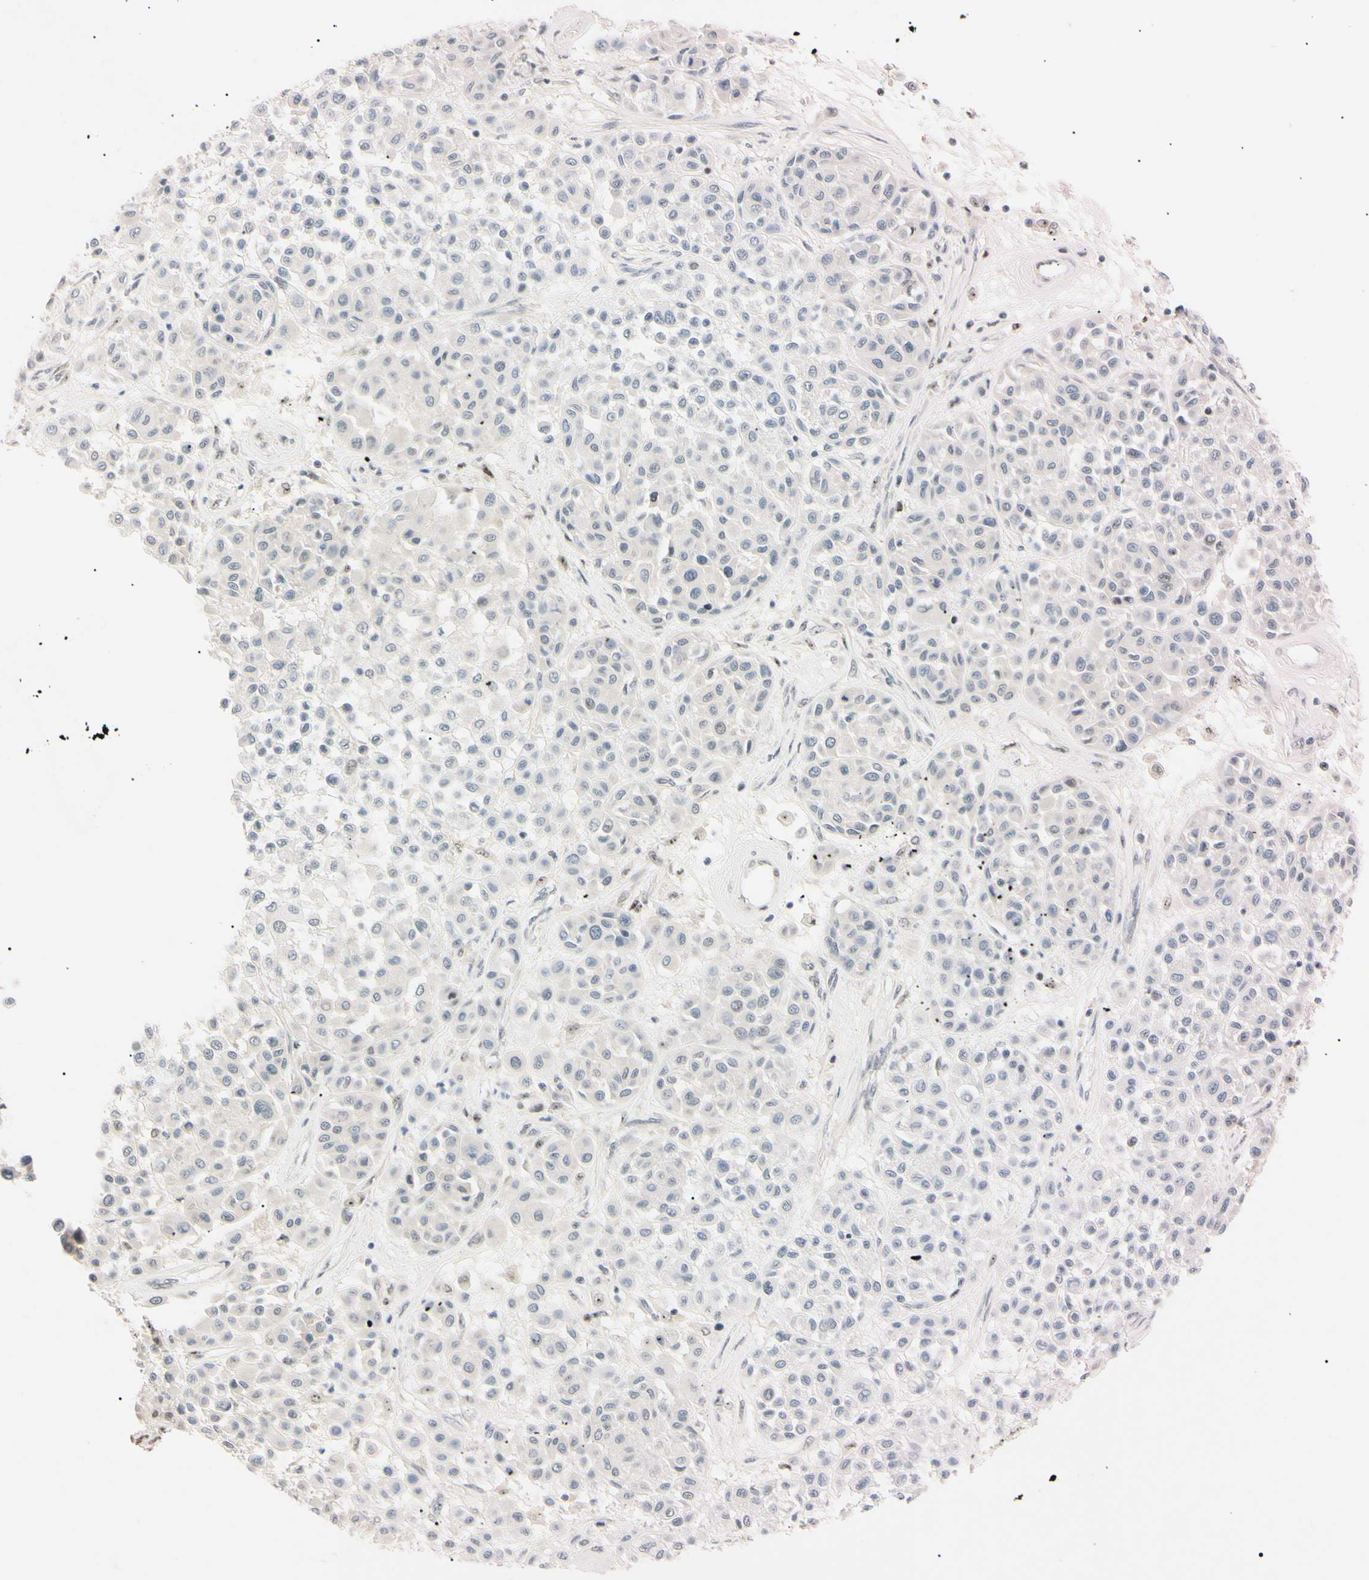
{"staining": {"intensity": "negative", "quantity": "none", "location": "none"}, "tissue": "melanoma", "cell_type": "Tumor cells", "image_type": "cancer", "snomed": [{"axis": "morphology", "description": "Malignant melanoma, Metastatic site"}, {"axis": "topography", "description": "Soft tissue"}], "caption": "Immunohistochemical staining of human melanoma displays no significant positivity in tumor cells.", "gene": "ZNF134", "patient": {"sex": "male", "age": 41}}